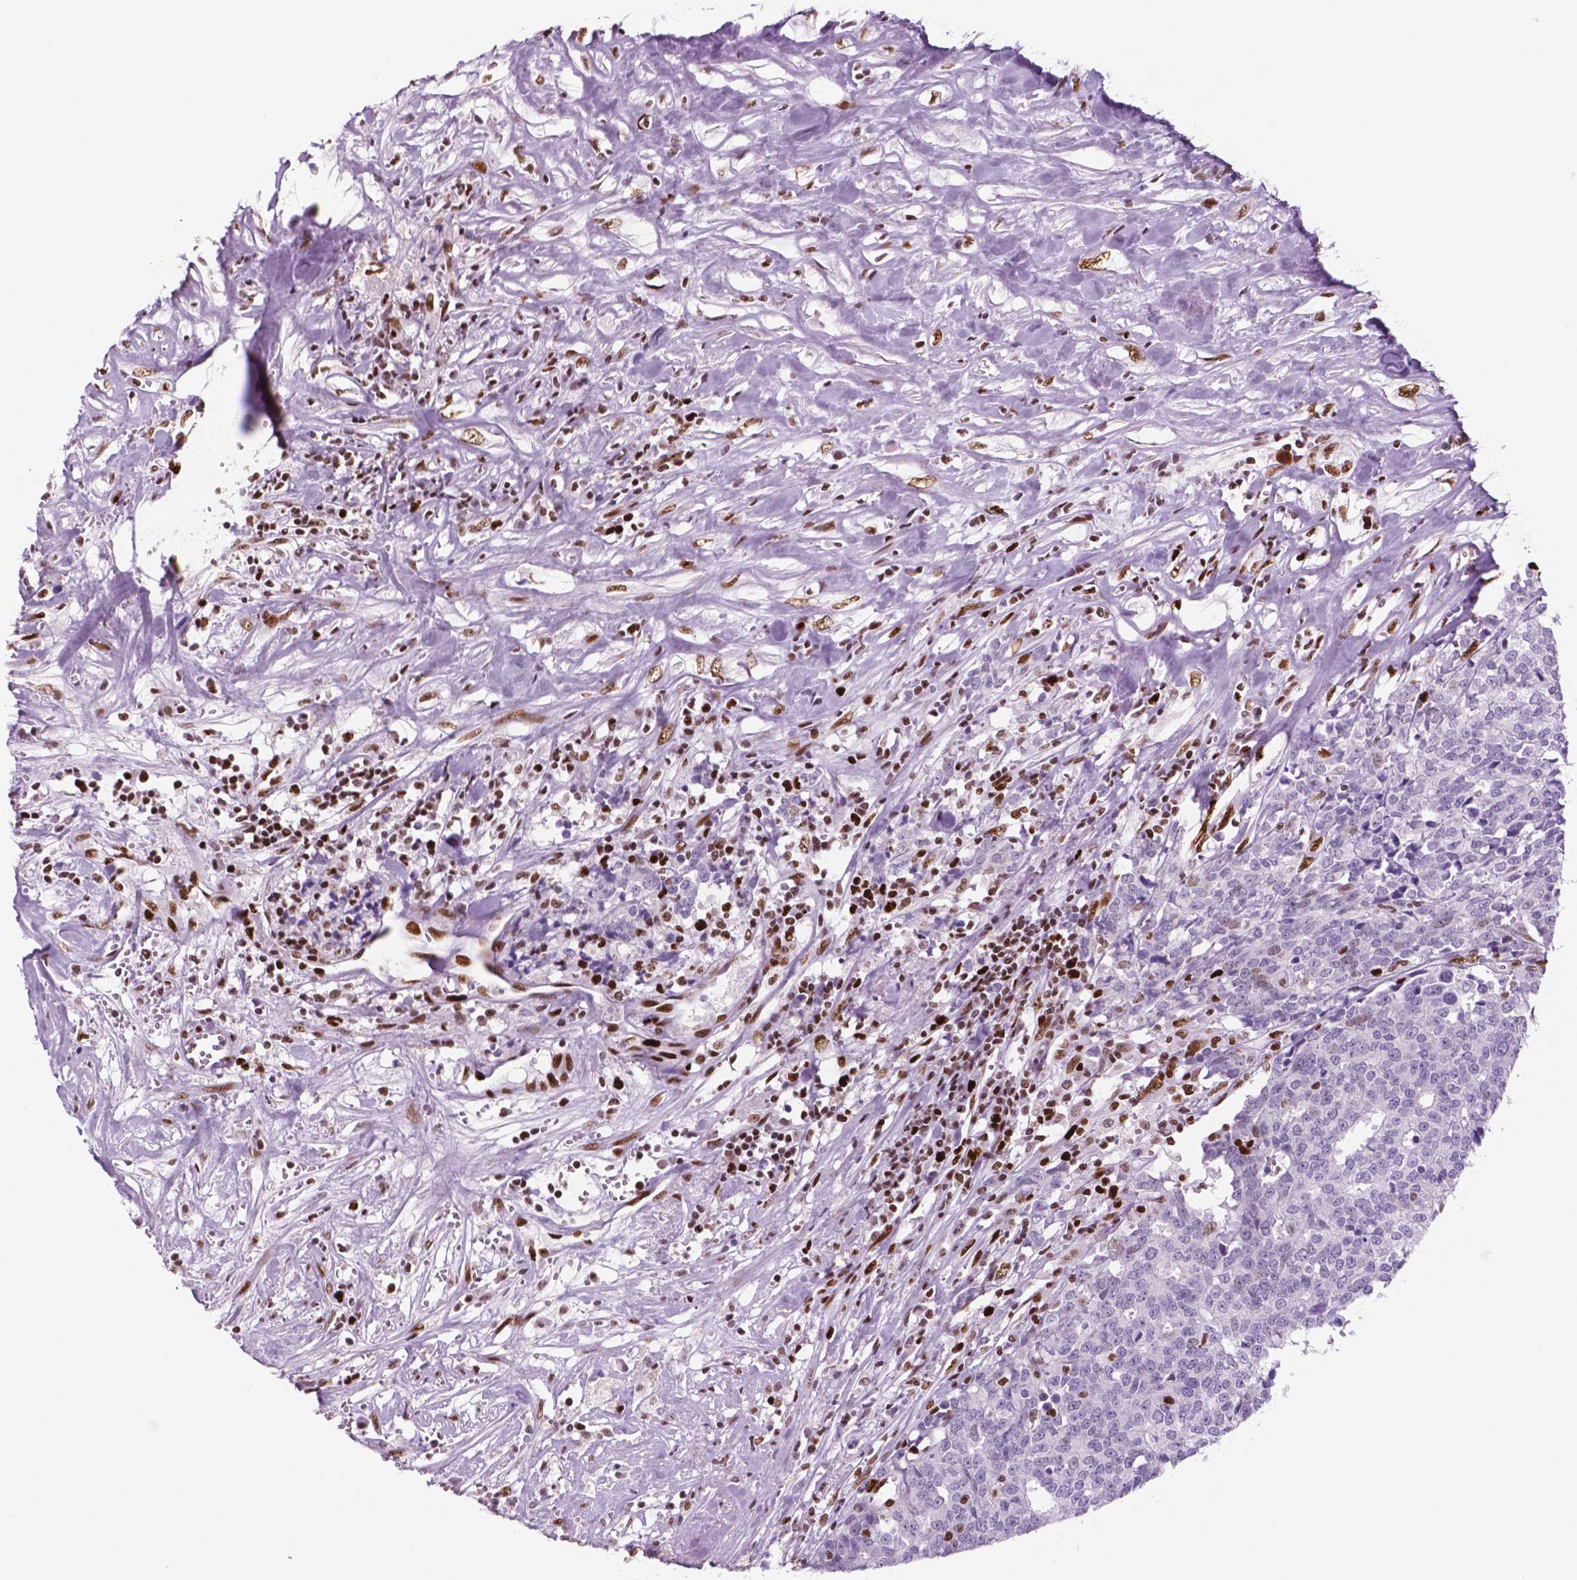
{"staining": {"intensity": "negative", "quantity": "none", "location": "none"}, "tissue": "prostate cancer", "cell_type": "Tumor cells", "image_type": "cancer", "snomed": [{"axis": "morphology", "description": "Adenocarcinoma, High grade"}, {"axis": "topography", "description": "Prostate and seminal vesicle, NOS"}], "caption": "DAB immunohistochemical staining of human adenocarcinoma (high-grade) (prostate) exhibits no significant positivity in tumor cells. (IHC, brightfield microscopy, high magnification).", "gene": "MSH6", "patient": {"sex": "male", "age": 60}}